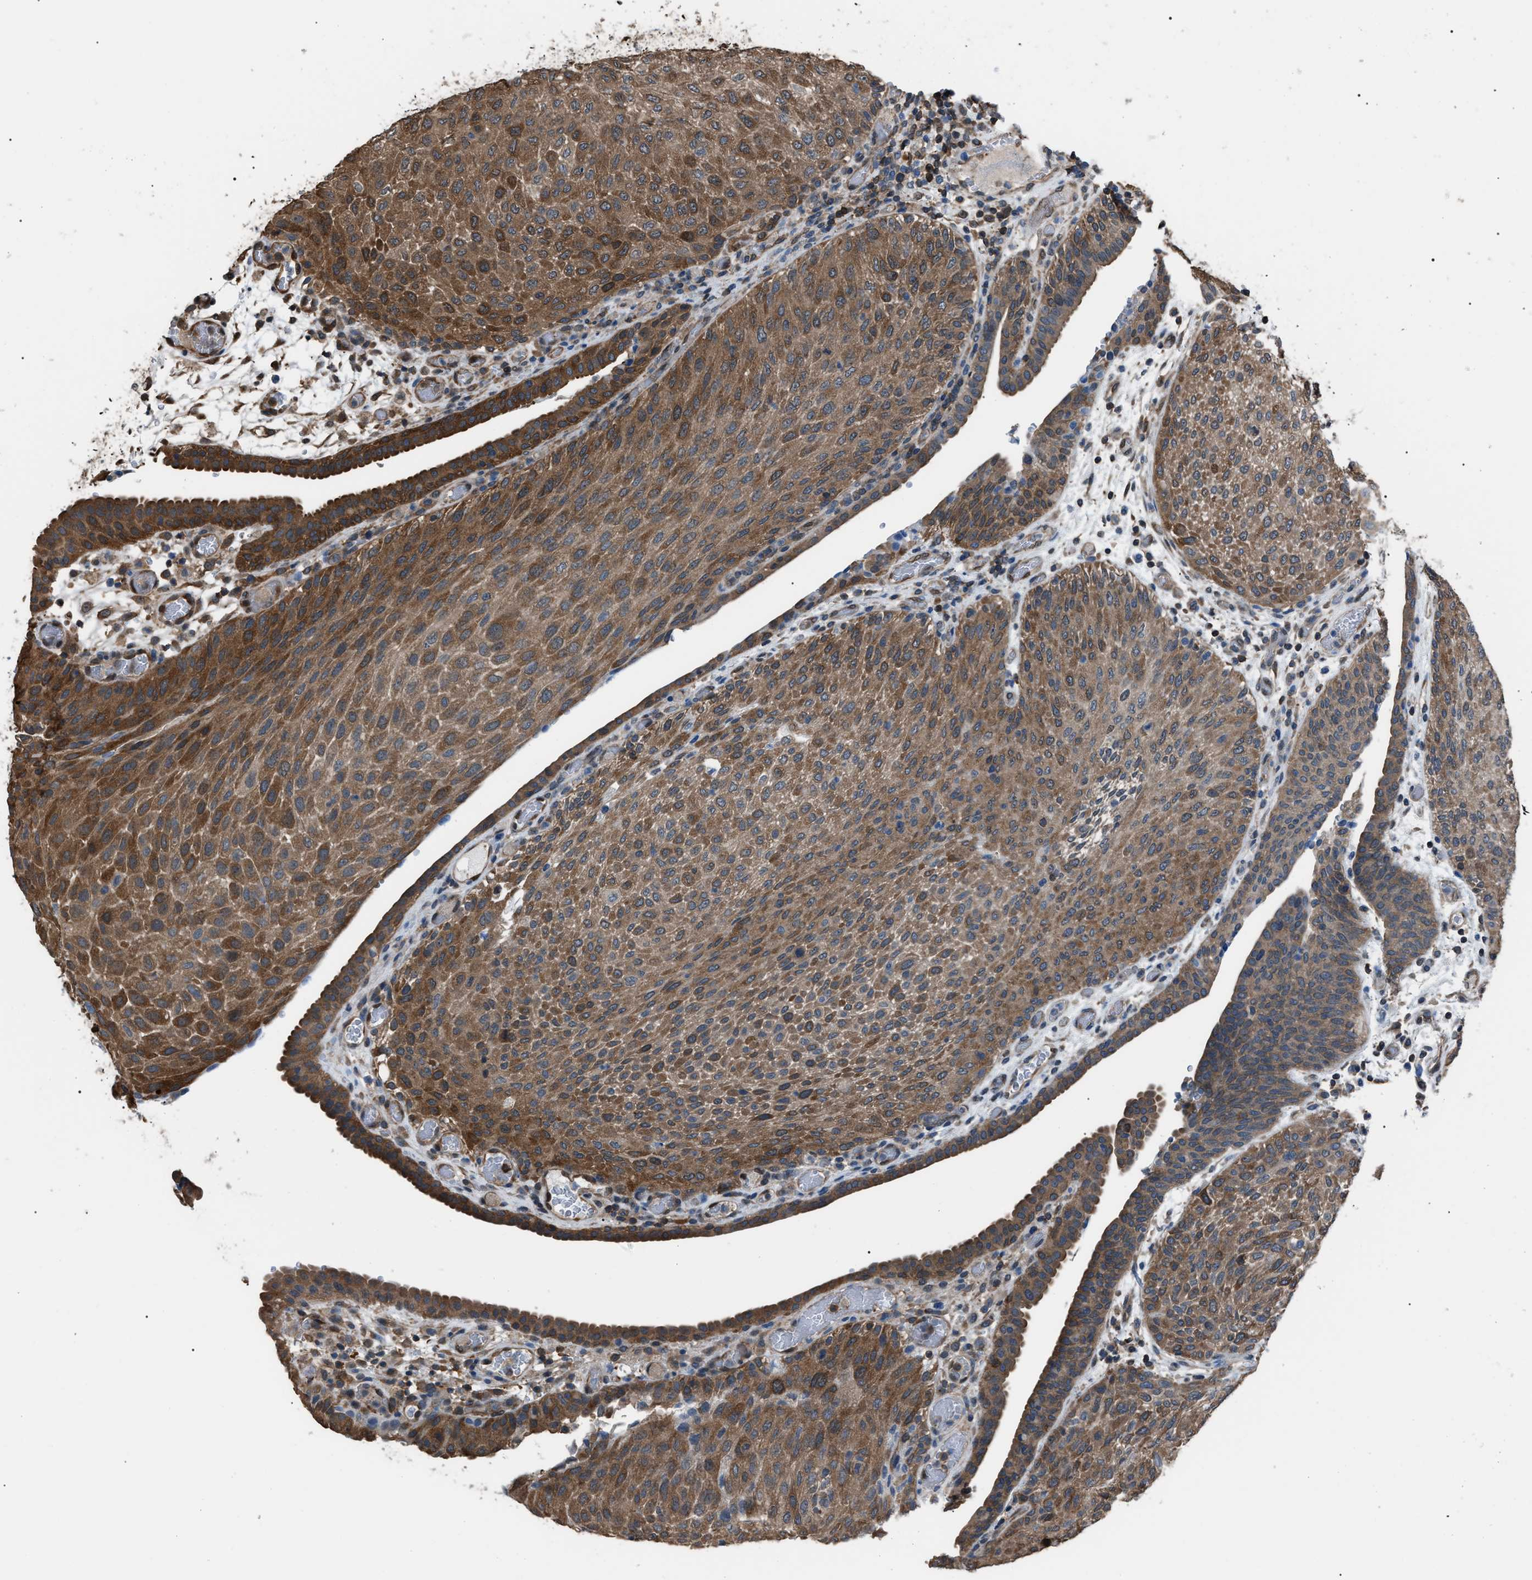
{"staining": {"intensity": "strong", "quantity": ">75%", "location": "cytoplasmic/membranous"}, "tissue": "urothelial cancer", "cell_type": "Tumor cells", "image_type": "cancer", "snomed": [{"axis": "morphology", "description": "Urothelial carcinoma, Low grade"}, {"axis": "morphology", "description": "Urothelial carcinoma, High grade"}, {"axis": "topography", "description": "Urinary bladder"}], "caption": "Immunohistochemistry (IHC) histopathology image of low-grade urothelial carcinoma stained for a protein (brown), which demonstrates high levels of strong cytoplasmic/membranous expression in approximately >75% of tumor cells.", "gene": "PDCD5", "patient": {"sex": "male", "age": 35}}